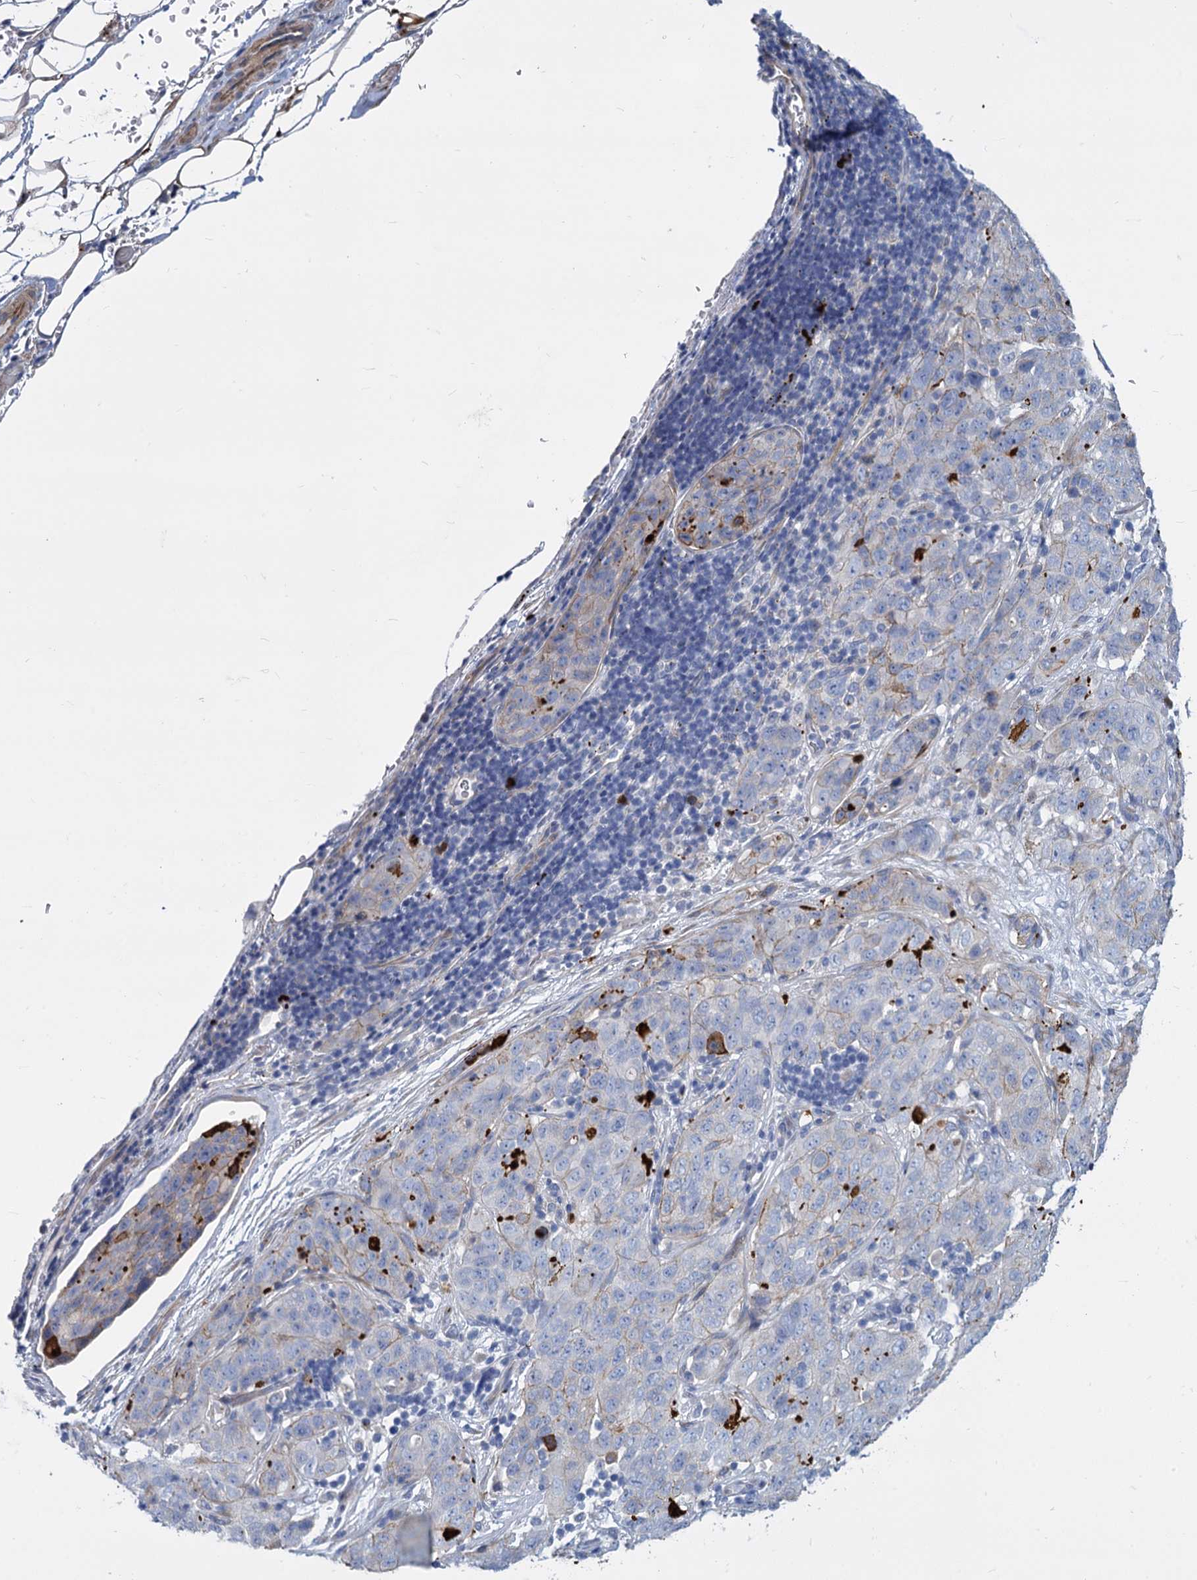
{"staining": {"intensity": "negative", "quantity": "none", "location": "none"}, "tissue": "stomach cancer", "cell_type": "Tumor cells", "image_type": "cancer", "snomed": [{"axis": "morphology", "description": "Normal tissue, NOS"}, {"axis": "morphology", "description": "Adenocarcinoma, NOS"}, {"axis": "topography", "description": "Lymph node"}, {"axis": "topography", "description": "Stomach"}], "caption": "This is an immunohistochemistry micrograph of human stomach cancer. There is no expression in tumor cells.", "gene": "TRIM77", "patient": {"sex": "male", "age": 48}}